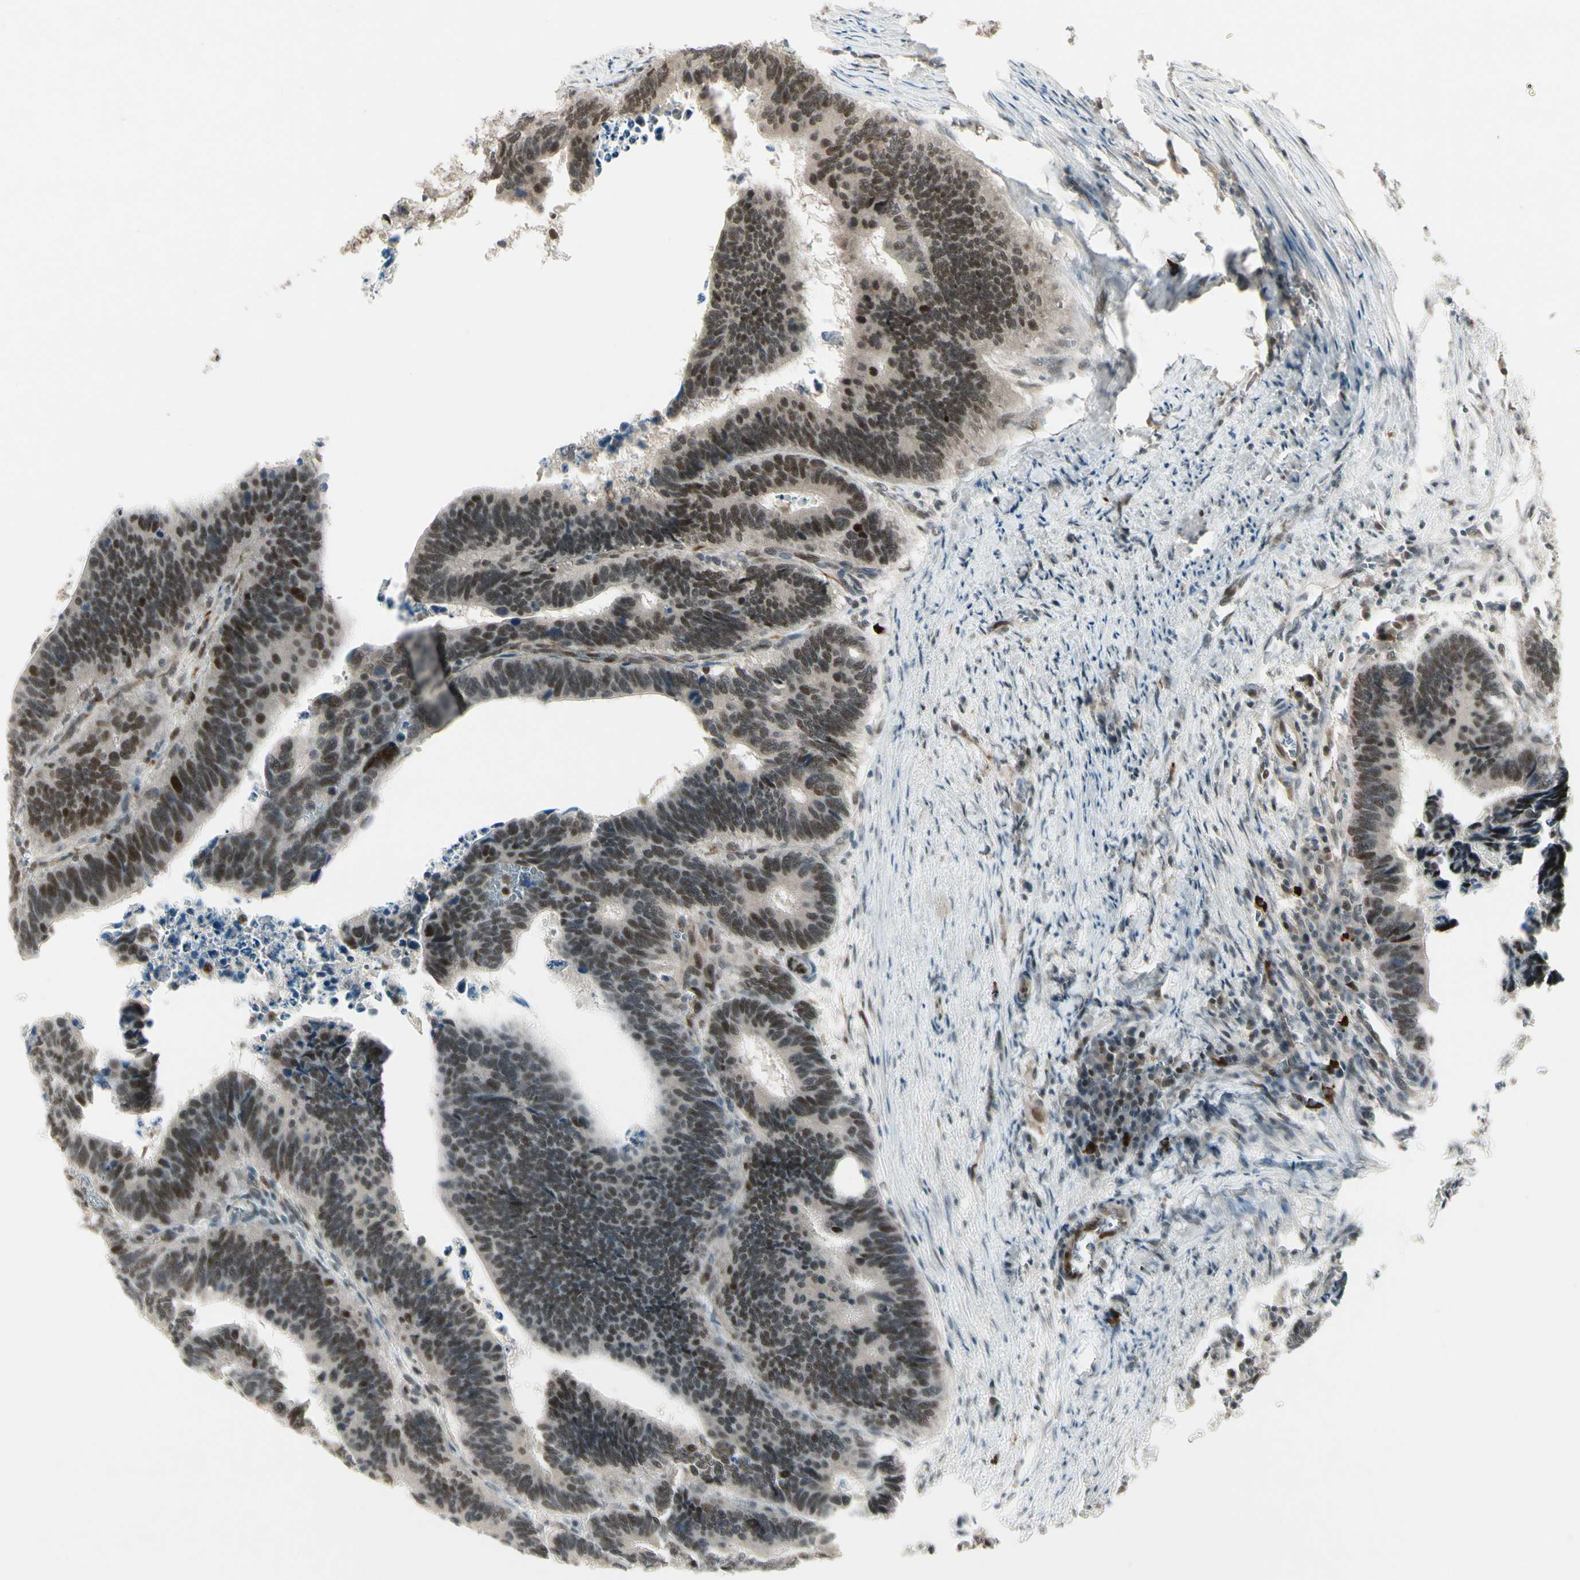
{"staining": {"intensity": "moderate", "quantity": ">75%", "location": "nuclear"}, "tissue": "colorectal cancer", "cell_type": "Tumor cells", "image_type": "cancer", "snomed": [{"axis": "morphology", "description": "Adenocarcinoma, NOS"}, {"axis": "topography", "description": "Colon"}], "caption": "Protein analysis of colorectal adenocarcinoma tissue reveals moderate nuclear positivity in about >75% of tumor cells. Nuclei are stained in blue.", "gene": "CDK11A", "patient": {"sex": "male", "age": 72}}